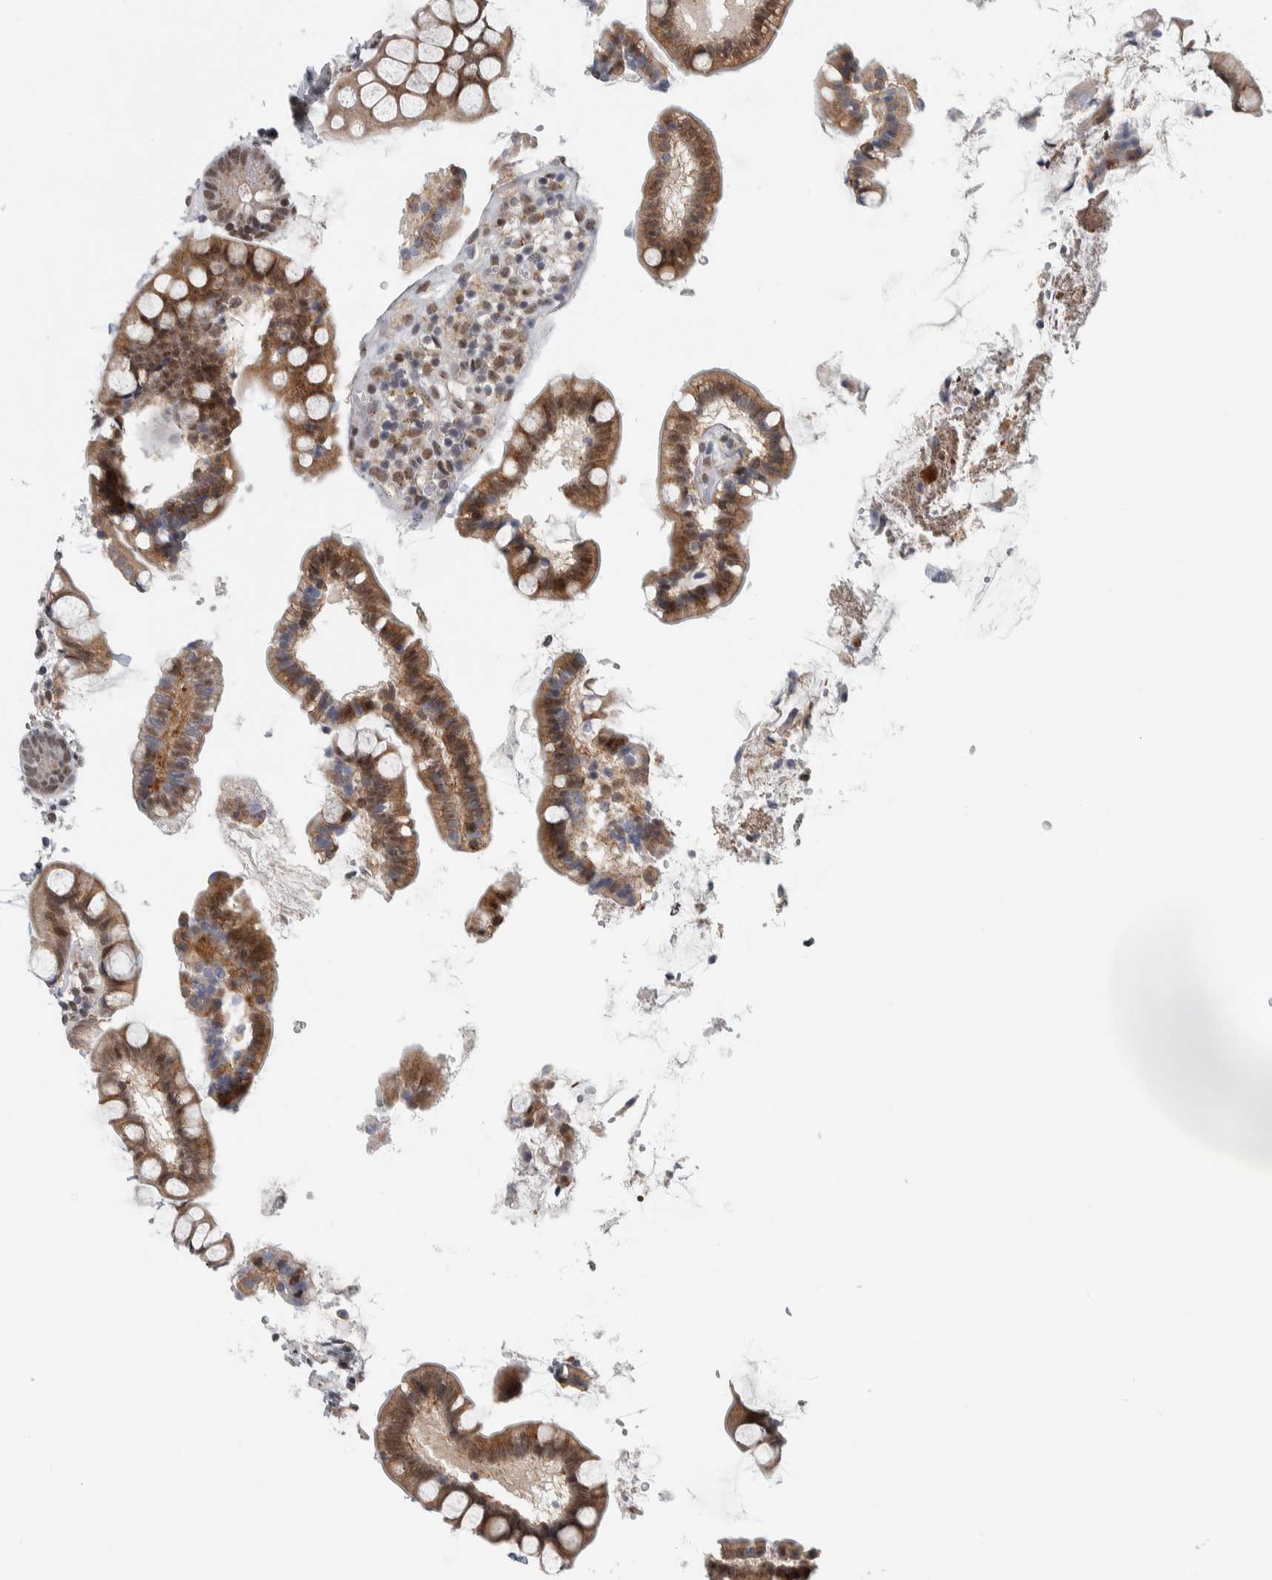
{"staining": {"intensity": "moderate", "quantity": ">75%", "location": "cytoplasmic/membranous,nuclear"}, "tissue": "small intestine", "cell_type": "Glandular cells", "image_type": "normal", "snomed": [{"axis": "morphology", "description": "Normal tissue, NOS"}, {"axis": "topography", "description": "Small intestine"}], "caption": "Immunohistochemistry image of normal small intestine stained for a protein (brown), which reveals medium levels of moderate cytoplasmic/membranous,nuclear positivity in approximately >75% of glandular cells.", "gene": "ZMYND8", "patient": {"sex": "female", "age": 84}}